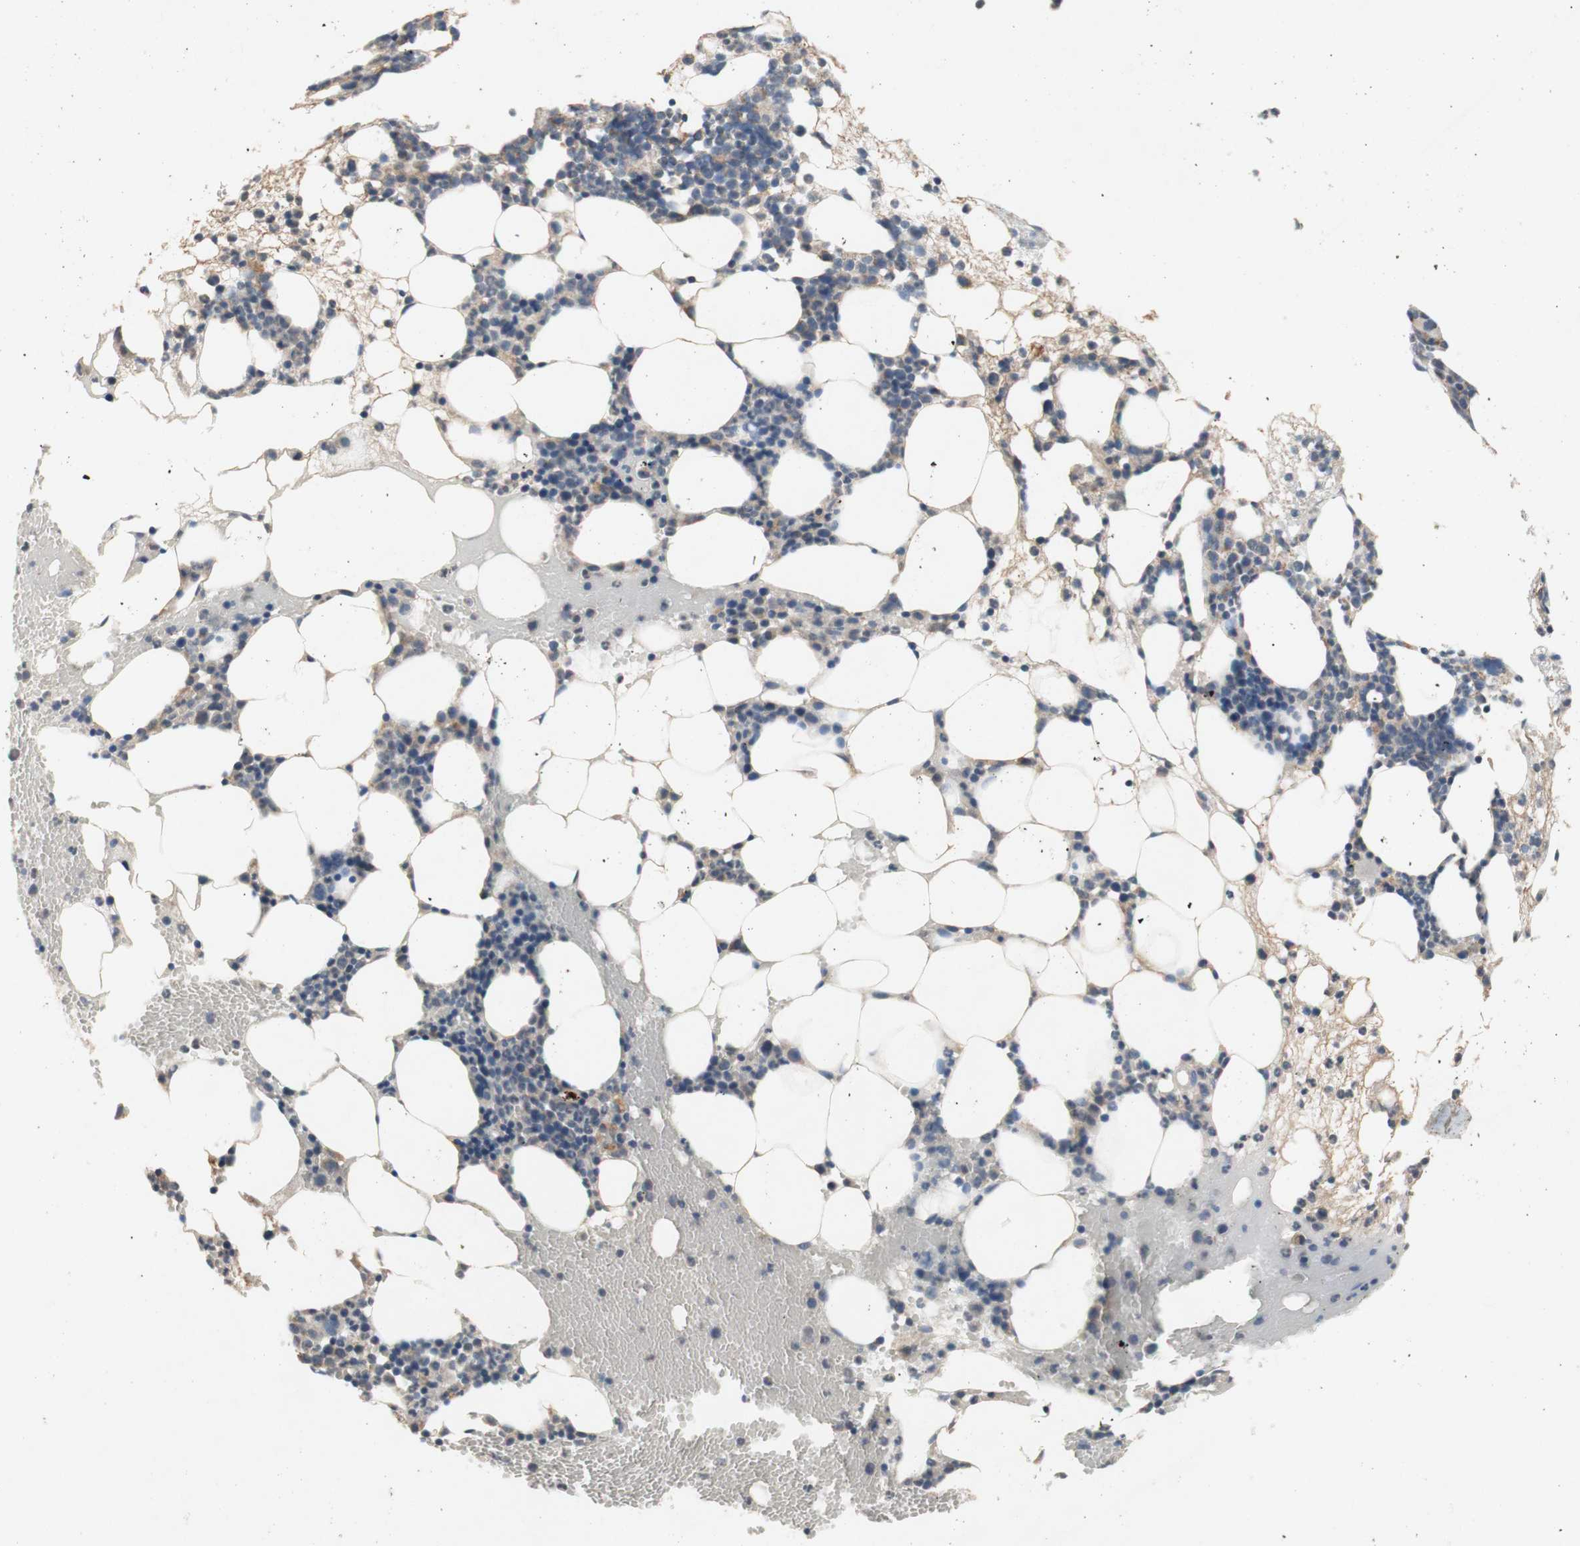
{"staining": {"intensity": "weak", "quantity": "25%-75%", "location": "cytoplasmic/membranous"}, "tissue": "bone marrow", "cell_type": "Hematopoietic cells", "image_type": "normal", "snomed": [{"axis": "morphology", "description": "Normal tissue, NOS"}, {"axis": "morphology", "description": "Inflammation, NOS"}, {"axis": "topography", "description": "Bone marrow"}], "caption": "Bone marrow stained with DAB (3,3'-diaminobenzidine) immunohistochemistry (IHC) displays low levels of weak cytoplasmic/membranous expression in approximately 25%-75% of hematopoietic cells.", "gene": "PTGIS", "patient": {"sex": "female", "age": 79}}